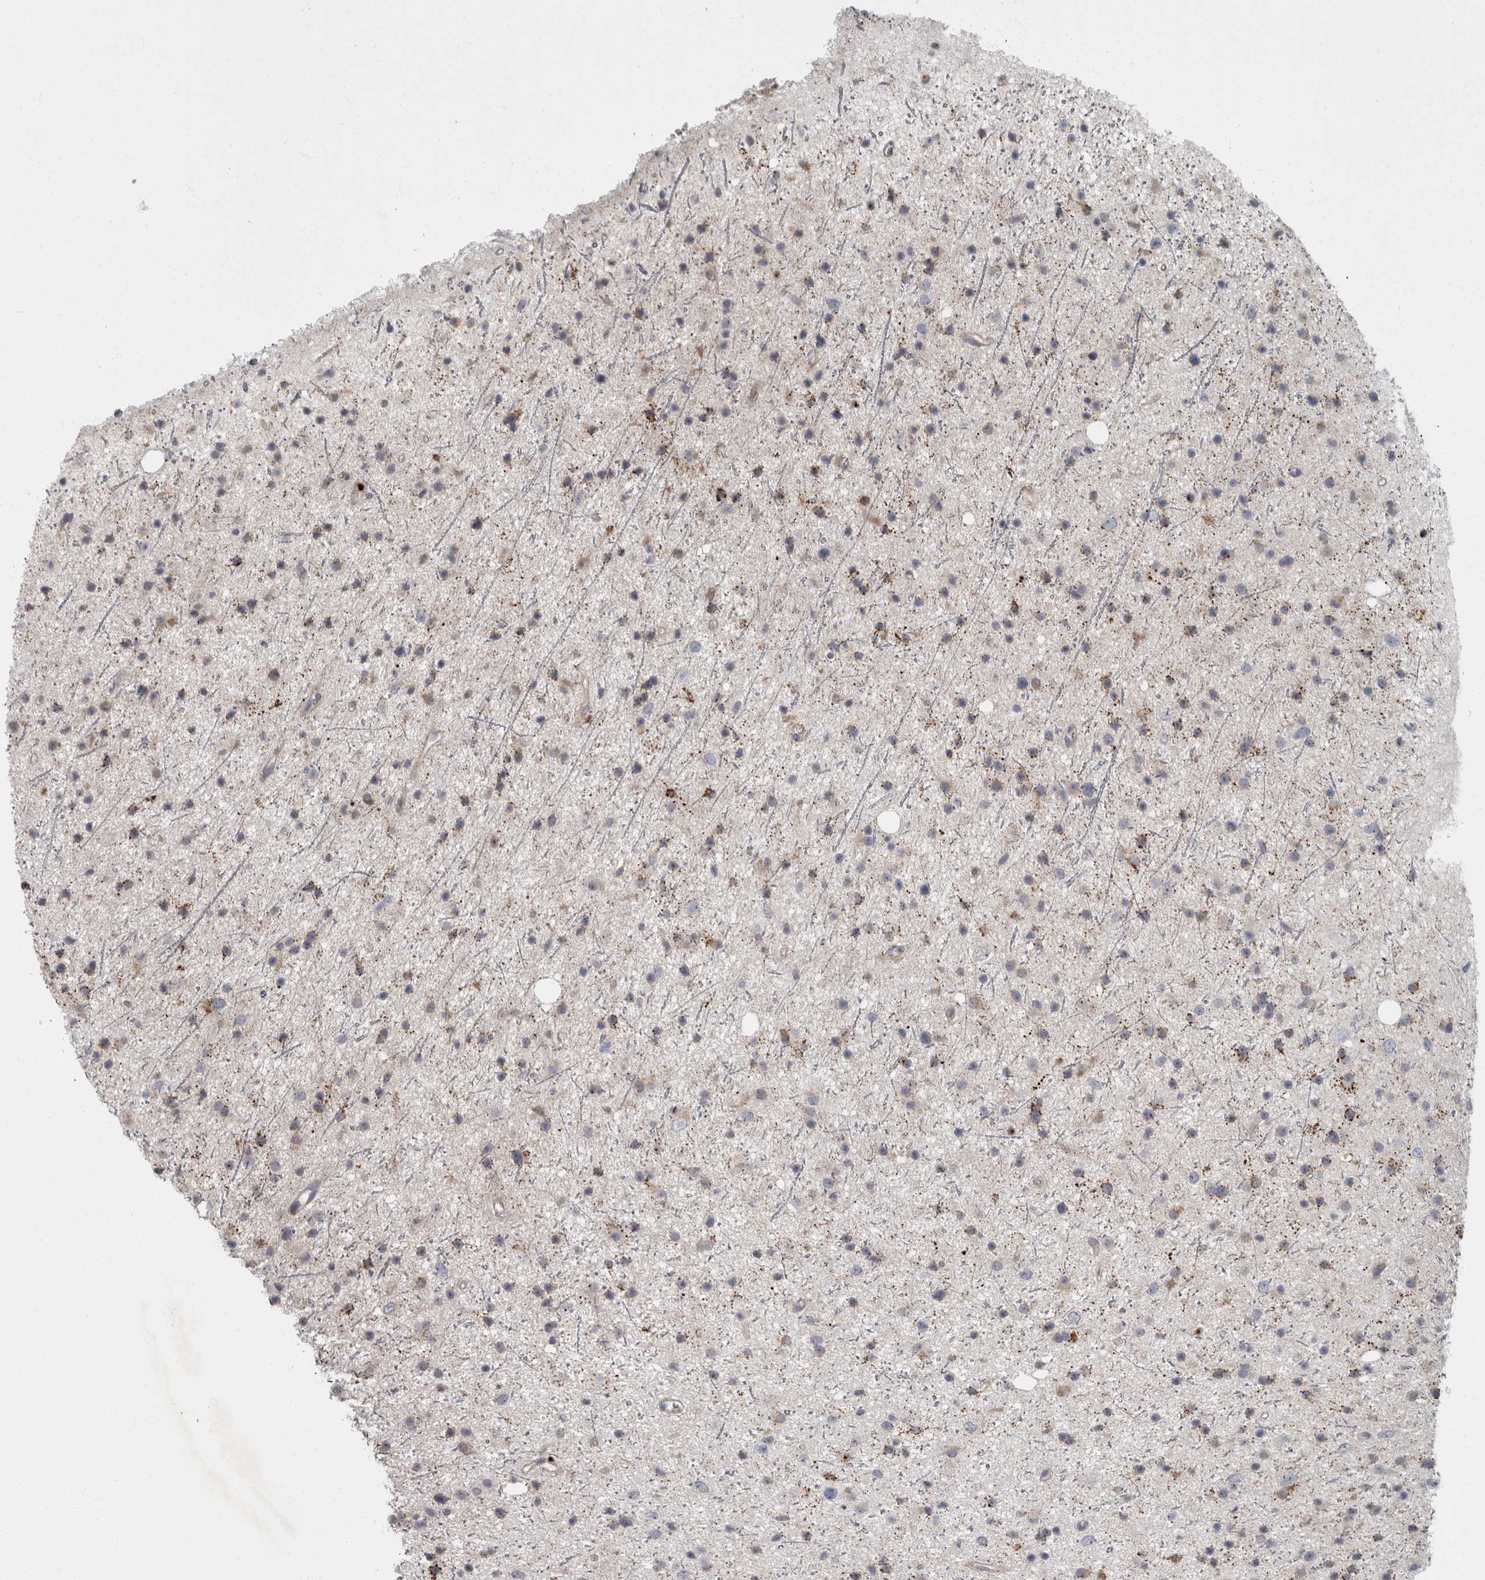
{"staining": {"intensity": "weak", "quantity": "<25%", "location": "cytoplasmic/membranous"}, "tissue": "glioma", "cell_type": "Tumor cells", "image_type": "cancer", "snomed": [{"axis": "morphology", "description": "Glioma, malignant, Low grade"}, {"axis": "topography", "description": "Cerebral cortex"}], "caption": "Tumor cells show no significant protein staining in glioma.", "gene": "CDC42BPG", "patient": {"sex": "female", "age": 39}}